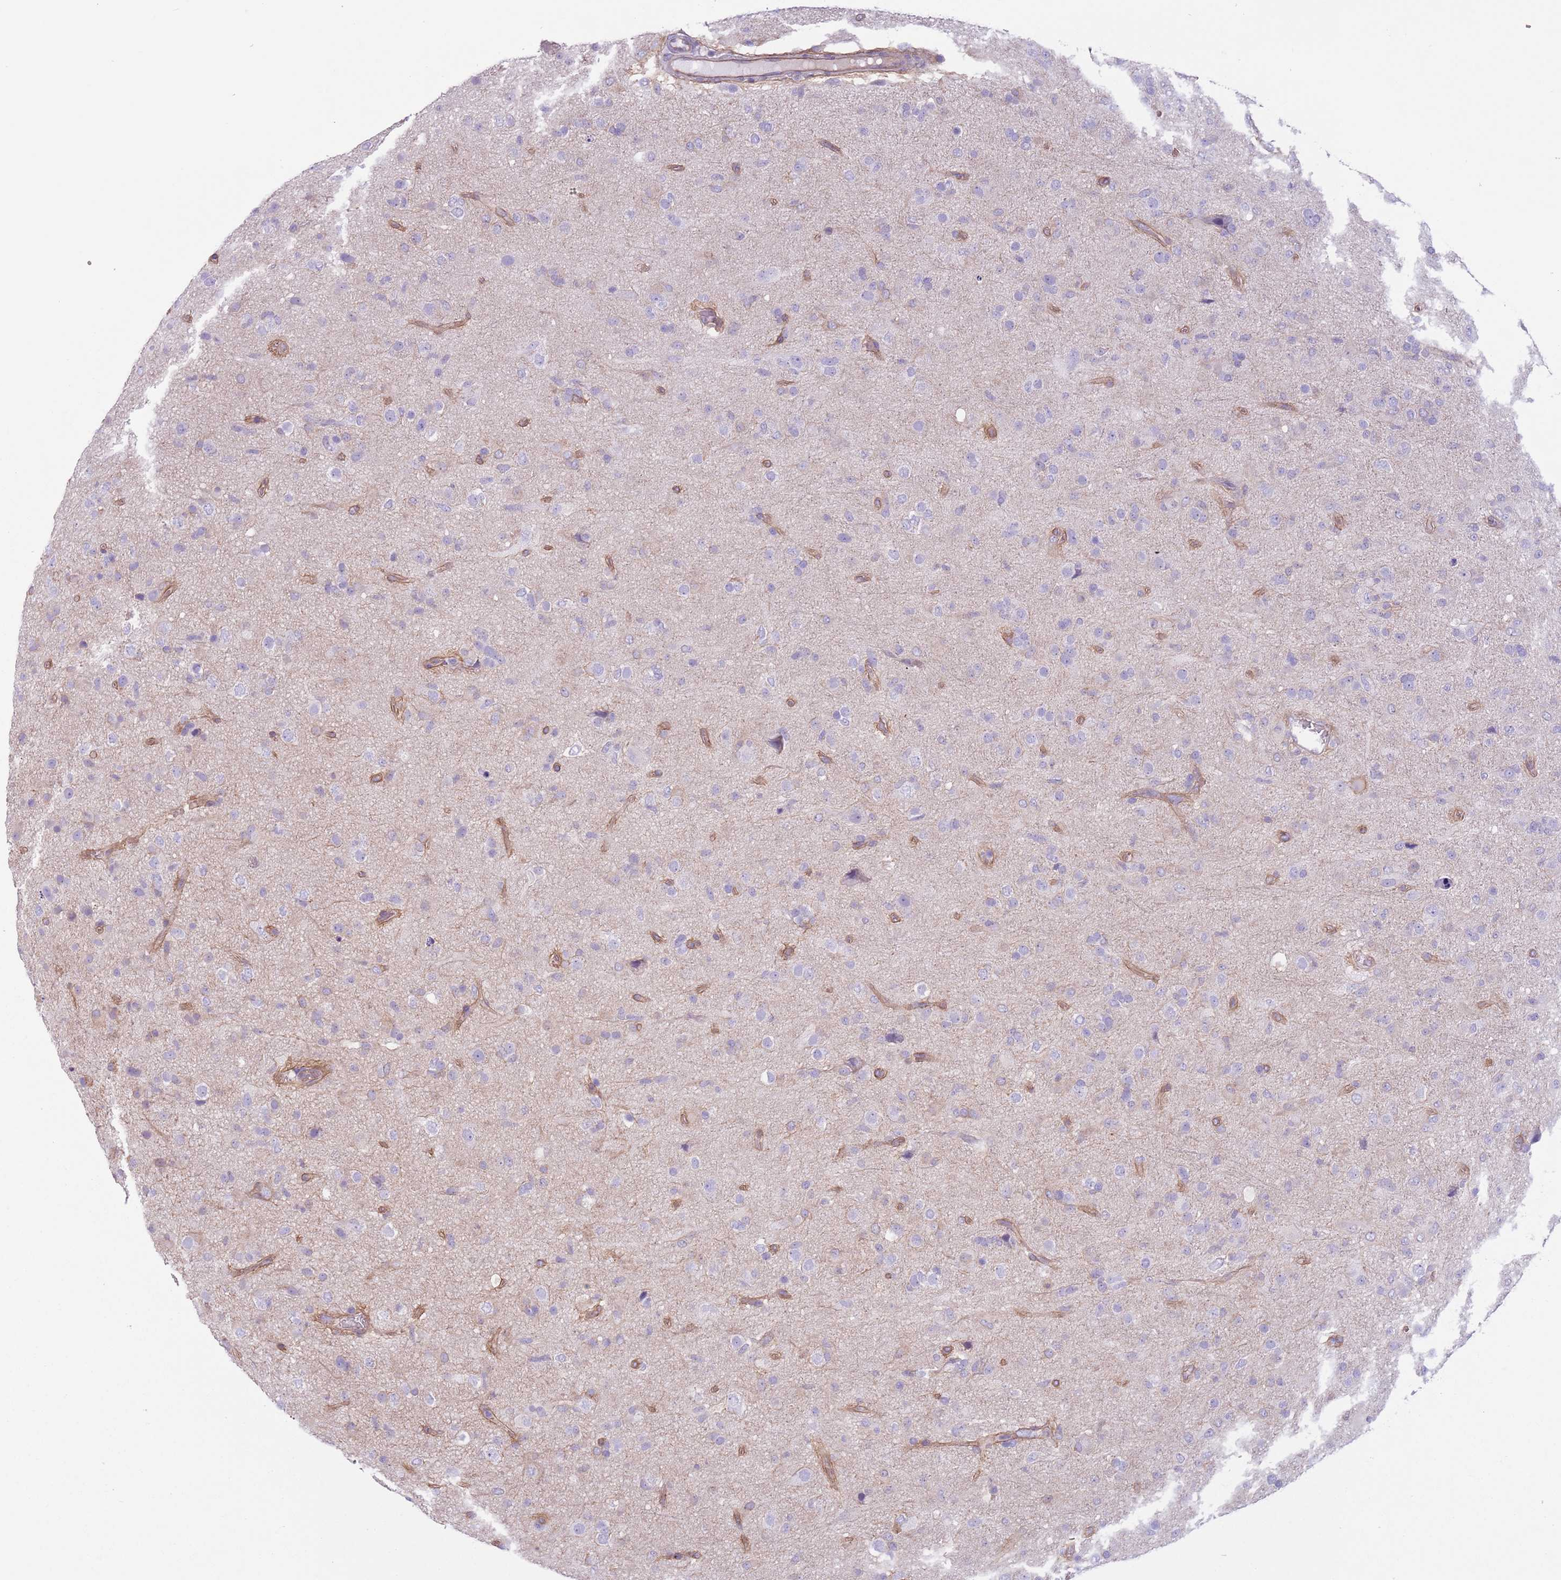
{"staining": {"intensity": "negative", "quantity": "none", "location": "none"}, "tissue": "glioma", "cell_type": "Tumor cells", "image_type": "cancer", "snomed": [{"axis": "morphology", "description": "Glioma, malignant, Low grade"}, {"axis": "topography", "description": "Brain"}], "caption": "Tumor cells show no significant protein expression in glioma. (Immunohistochemistry (ihc), brightfield microscopy, high magnification).", "gene": "RBP3", "patient": {"sex": "male", "age": 65}}